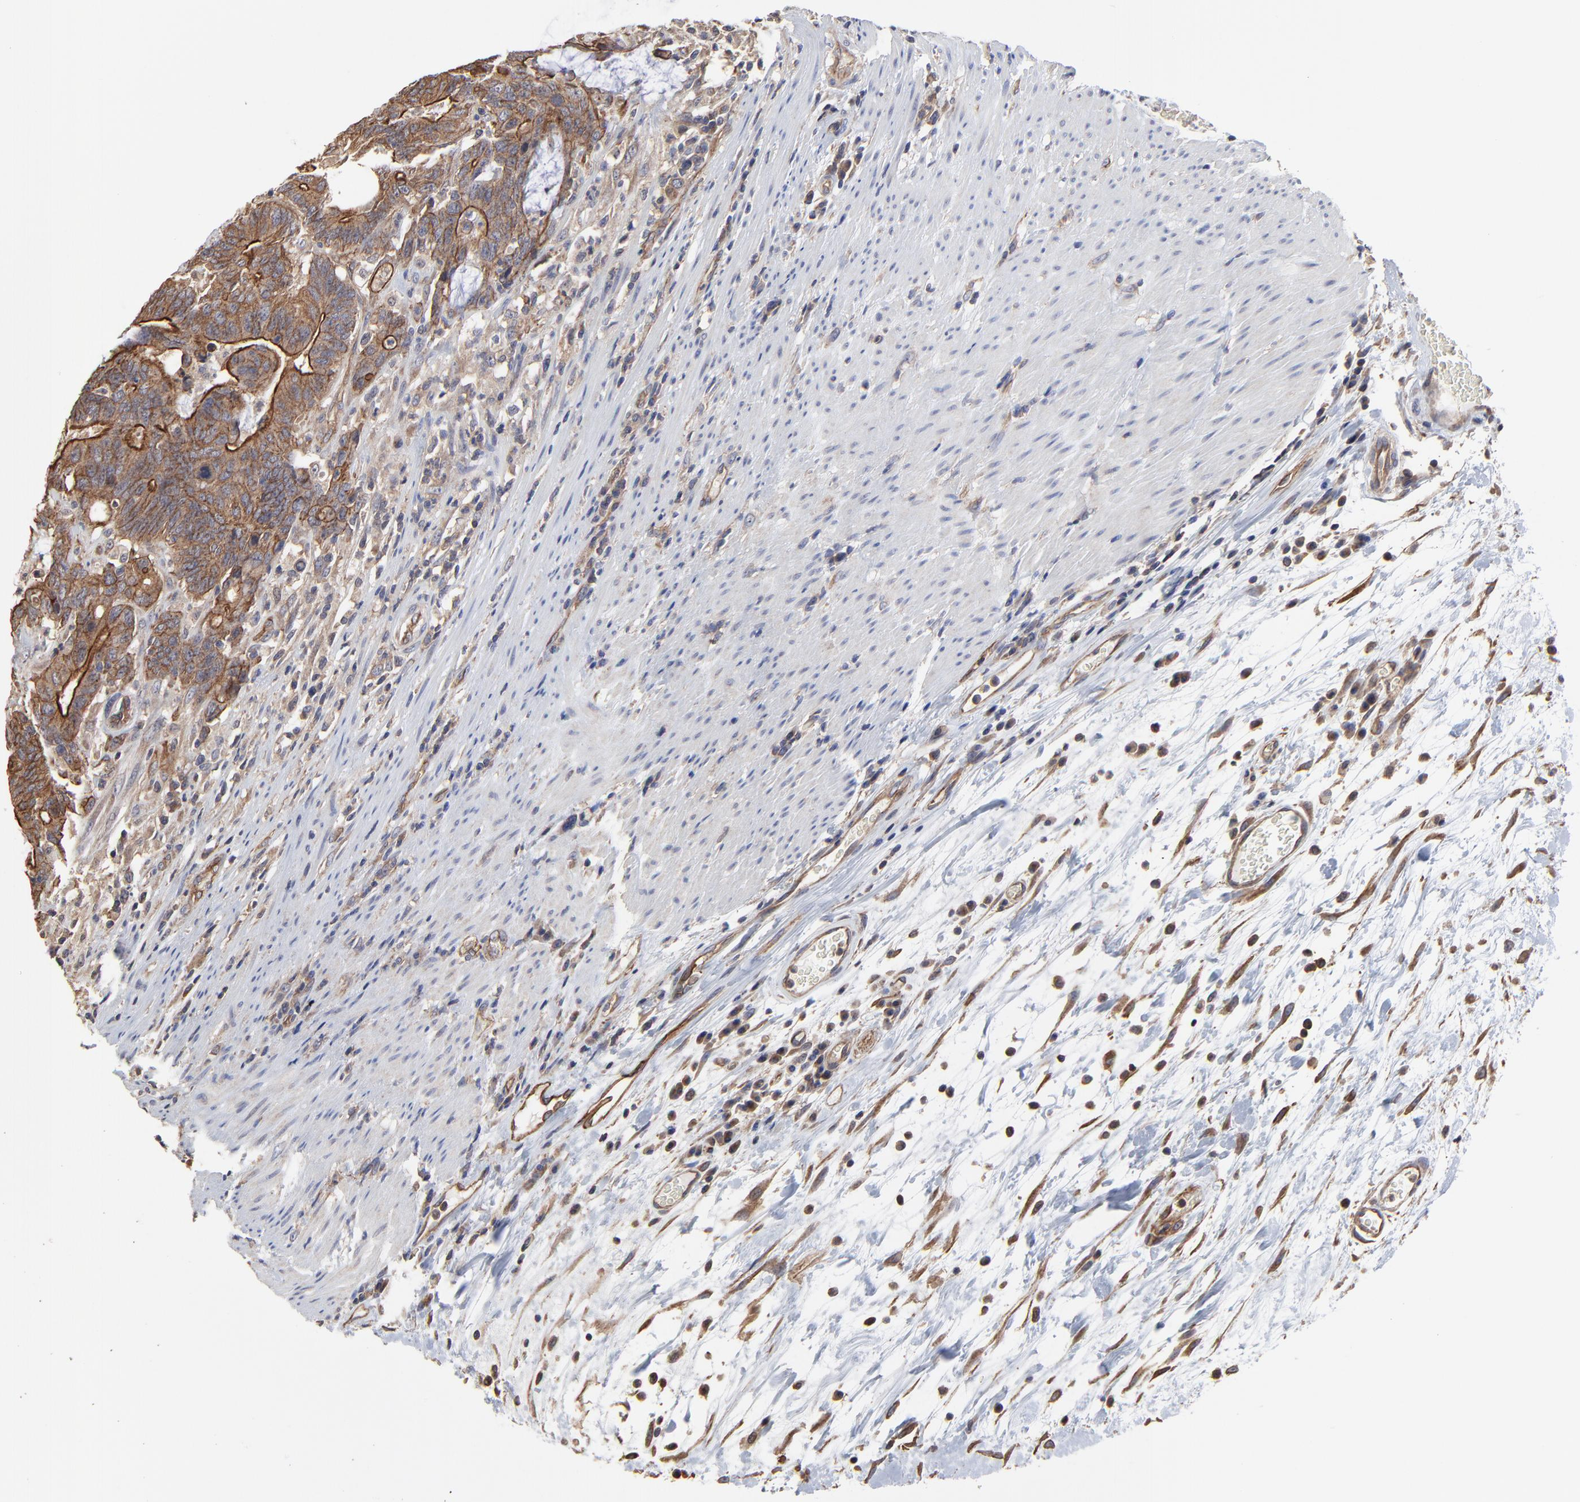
{"staining": {"intensity": "moderate", "quantity": ">75%", "location": "cytoplasmic/membranous"}, "tissue": "colorectal cancer", "cell_type": "Tumor cells", "image_type": "cancer", "snomed": [{"axis": "morphology", "description": "Adenocarcinoma, NOS"}, {"axis": "topography", "description": "Colon"}], "caption": "Tumor cells reveal medium levels of moderate cytoplasmic/membranous staining in about >75% of cells in colorectal cancer.", "gene": "ARMT1", "patient": {"sex": "male", "age": 54}}